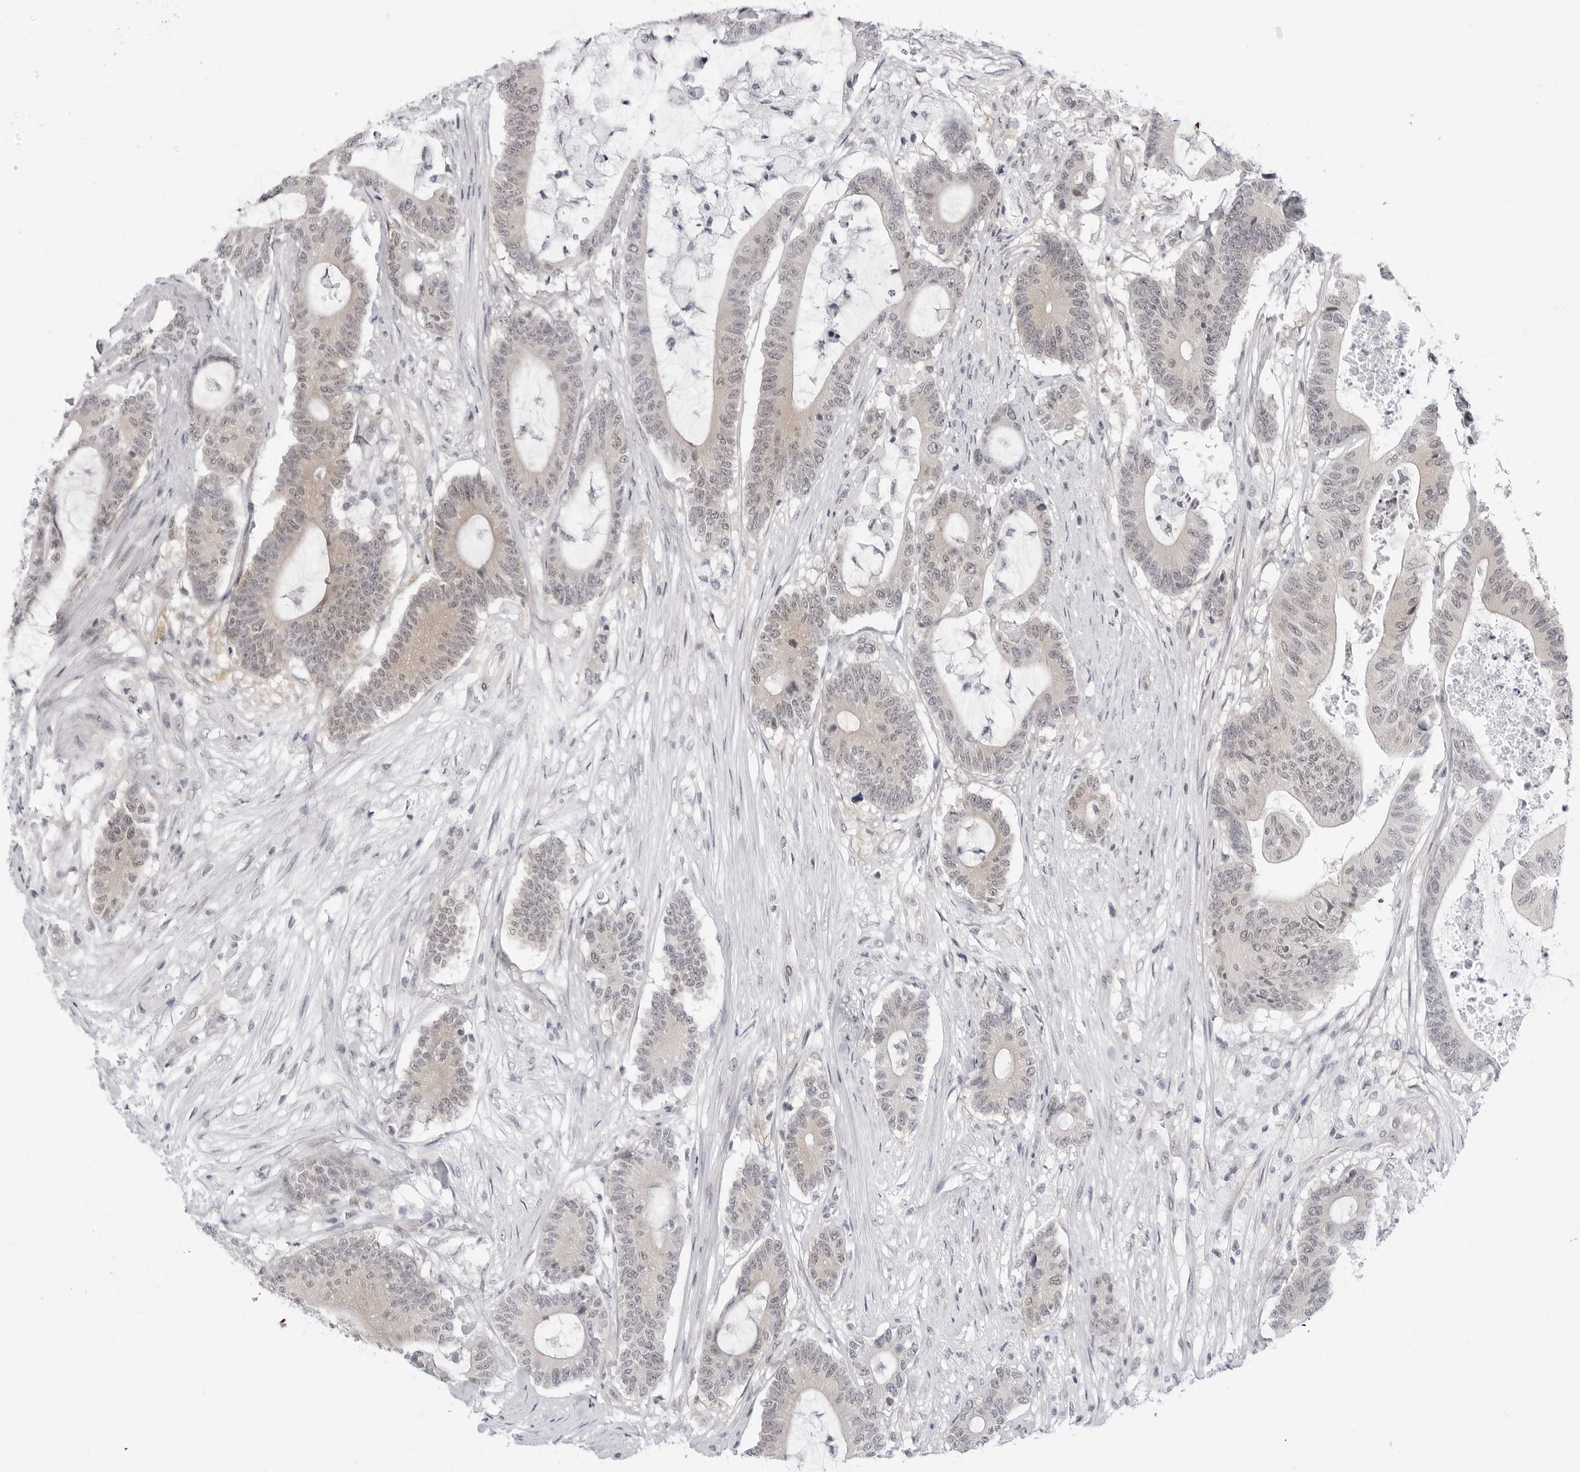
{"staining": {"intensity": "weak", "quantity": "25%-75%", "location": "cytoplasmic/membranous"}, "tissue": "colorectal cancer", "cell_type": "Tumor cells", "image_type": "cancer", "snomed": [{"axis": "morphology", "description": "Adenocarcinoma, NOS"}, {"axis": "topography", "description": "Colon"}], "caption": "Weak cytoplasmic/membranous staining for a protein is seen in about 25%-75% of tumor cells of colorectal cancer using IHC.", "gene": "PPP2R5C", "patient": {"sex": "female", "age": 84}}